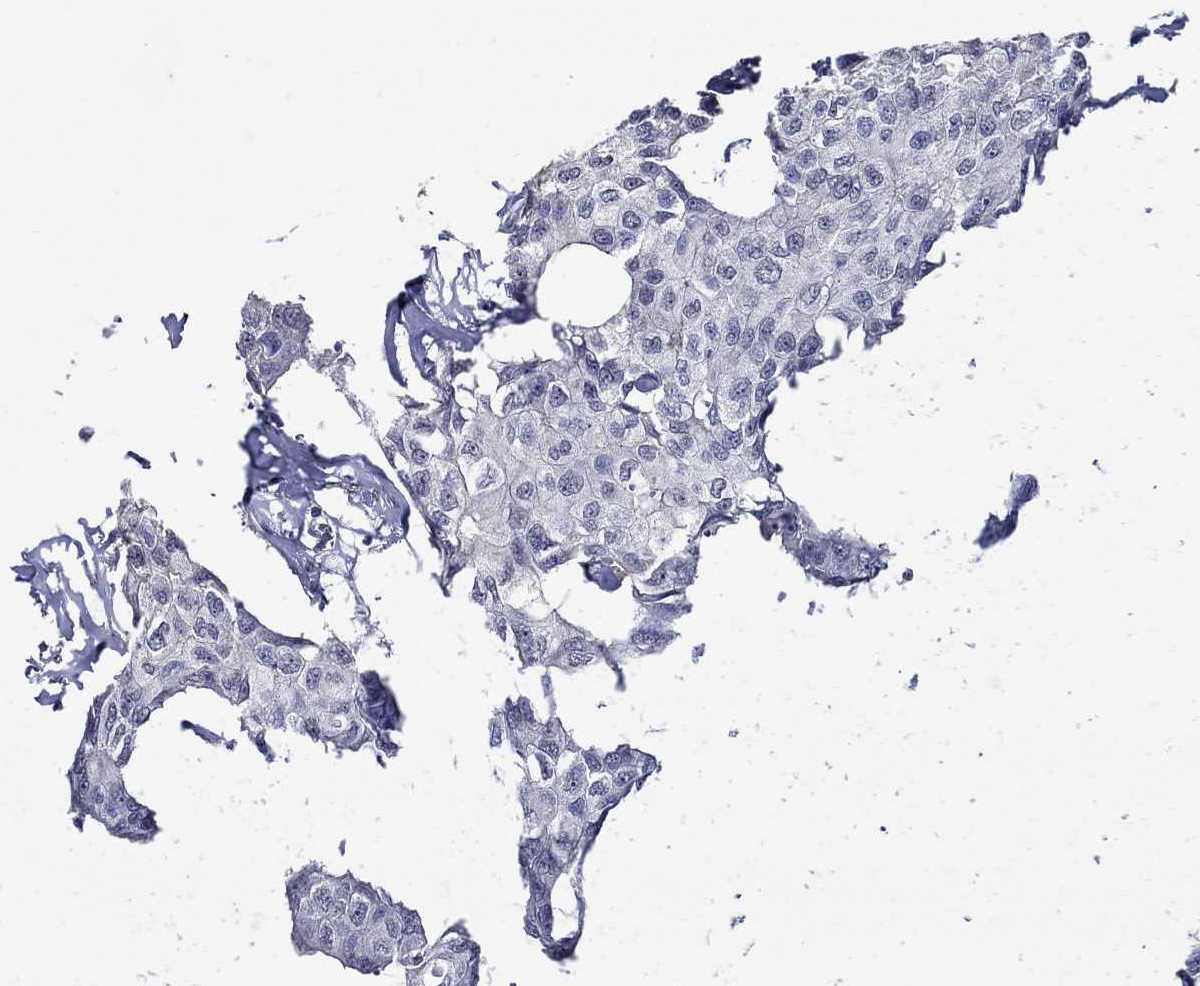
{"staining": {"intensity": "negative", "quantity": "none", "location": "none"}, "tissue": "breast cancer", "cell_type": "Tumor cells", "image_type": "cancer", "snomed": [{"axis": "morphology", "description": "Duct carcinoma"}, {"axis": "topography", "description": "Breast"}], "caption": "High power microscopy histopathology image of an immunohistochemistry micrograph of breast cancer (infiltrating ductal carcinoma), revealing no significant positivity in tumor cells.", "gene": "PDE1B", "patient": {"sex": "female", "age": 80}}